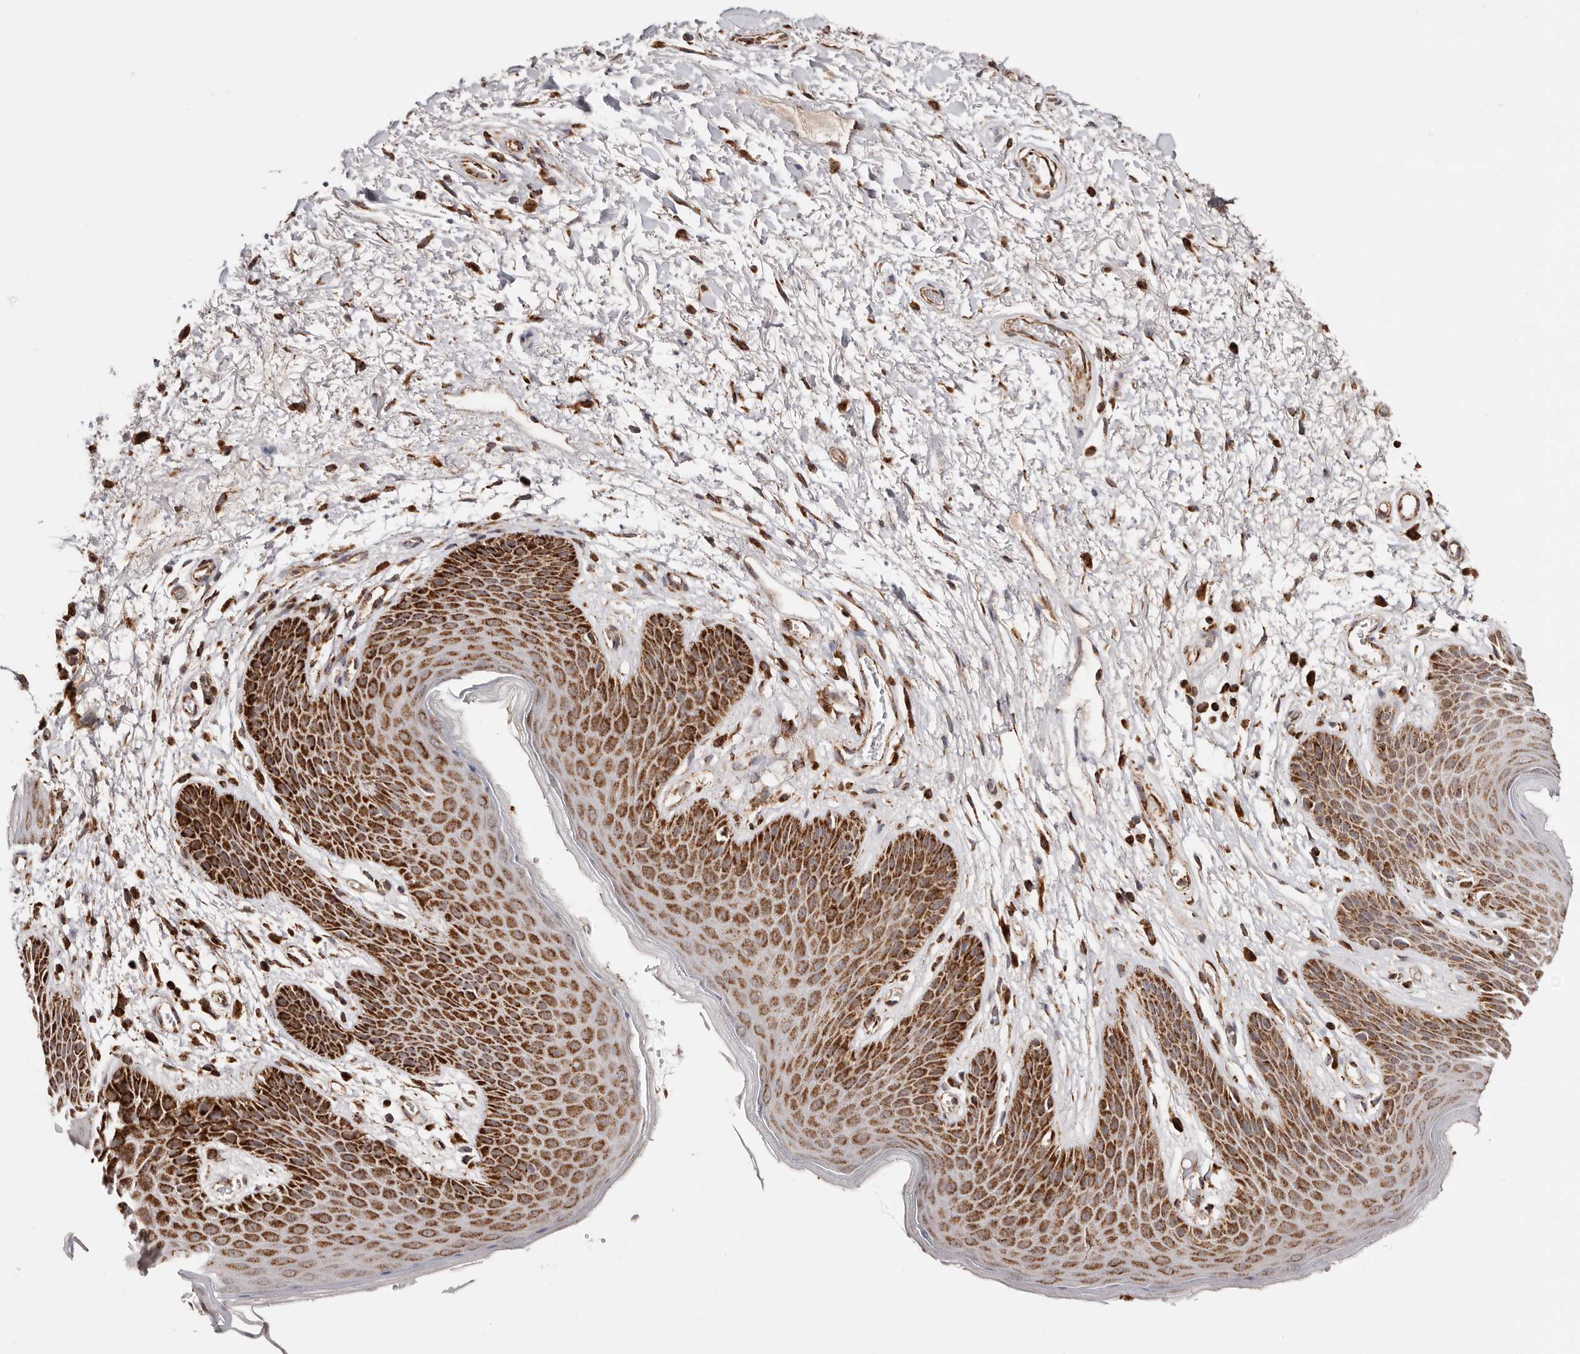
{"staining": {"intensity": "strong", "quantity": ">75%", "location": "cytoplasmic/membranous"}, "tissue": "skin", "cell_type": "Epidermal cells", "image_type": "normal", "snomed": [{"axis": "morphology", "description": "Normal tissue, NOS"}, {"axis": "topography", "description": "Anal"}], "caption": "This image exhibits immunohistochemistry staining of normal human skin, with high strong cytoplasmic/membranous staining in about >75% of epidermal cells.", "gene": "PRKACB", "patient": {"sex": "male", "age": 74}}